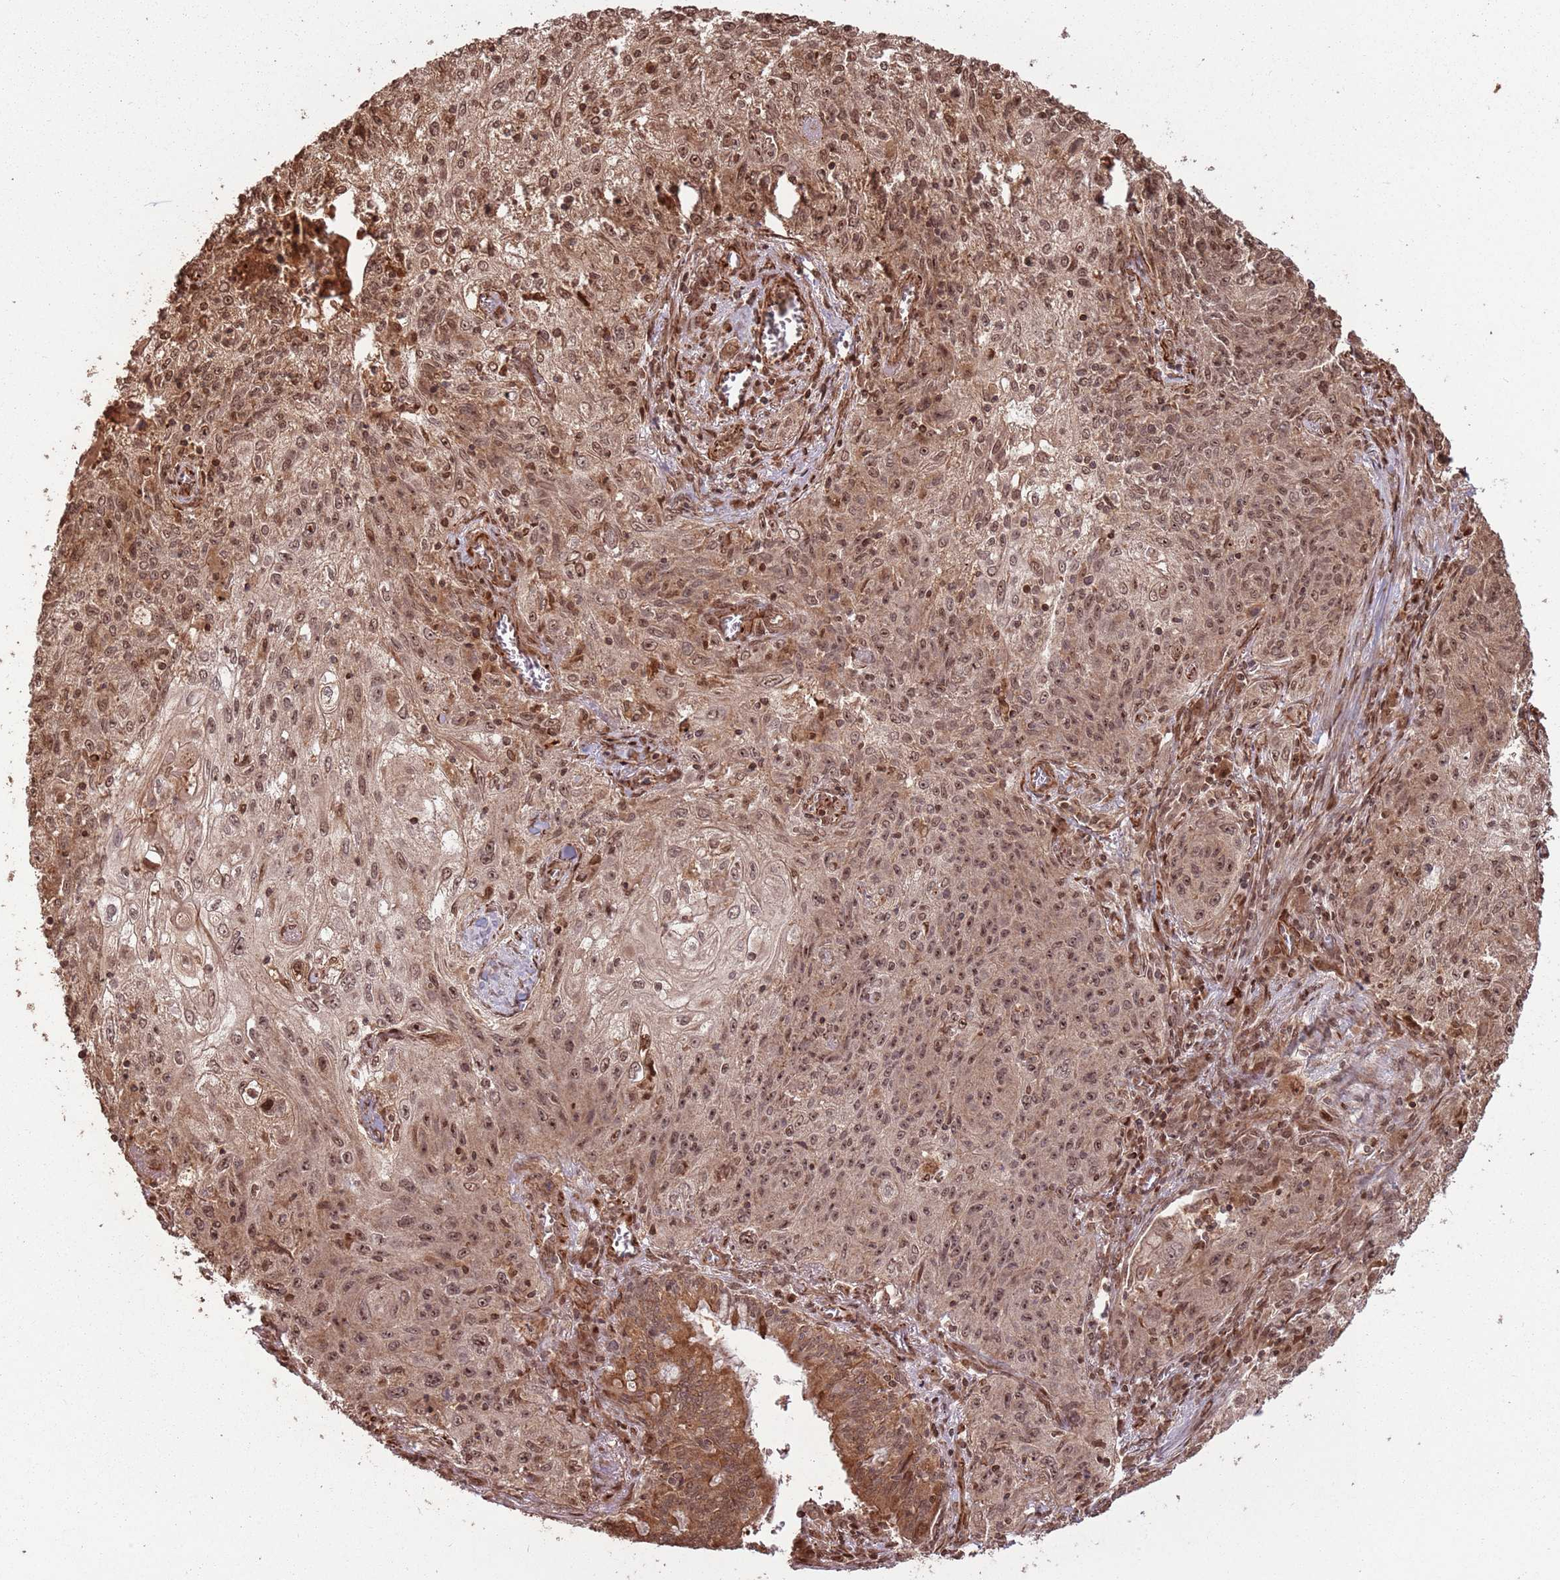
{"staining": {"intensity": "moderate", "quantity": ">75%", "location": "cytoplasmic/membranous,nuclear"}, "tissue": "lung cancer", "cell_type": "Tumor cells", "image_type": "cancer", "snomed": [{"axis": "morphology", "description": "Squamous cell carcinoma, NOS"}, {"axis": "topography", "description": "Lung"}], "caption": "Immunohistochemistry (IHC) micrograph of lung cancer (squamous cell carcinoma) stained for a protein (brown), which reveals medium levels of moderate cytoplasmic/membranous and nuclear positivity in approximately >75% of tumor cells.", "gene": "ADAMTS3", "patient": {"sex": "female", "age": 69}}